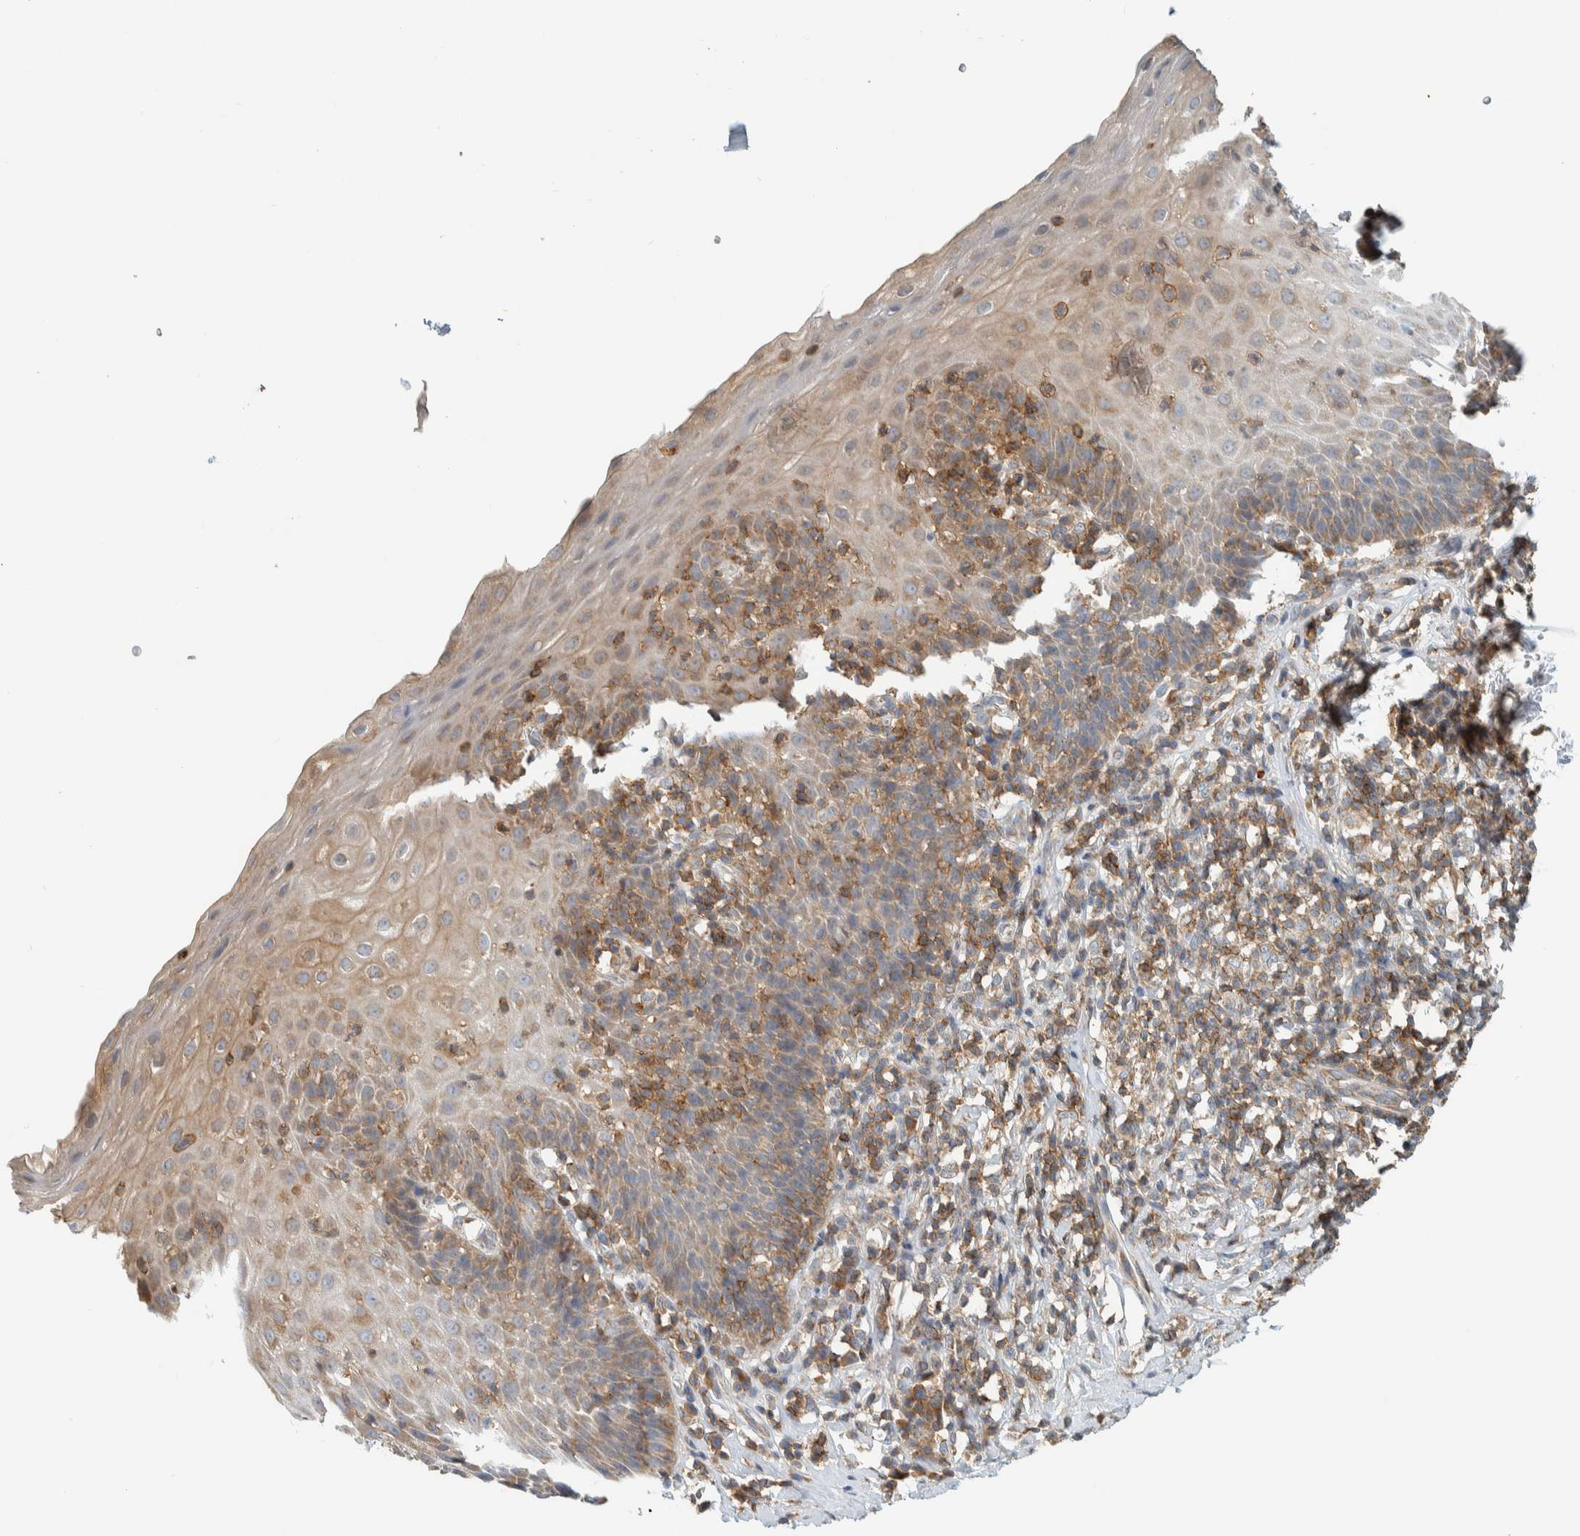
{"staining": {"intensity": "moderate", "quantity": "25%-75%", "location": "cytoplasmic/membranous"}, "tissue": "esophagus", "cell_type": "Squamous epithelial cells", "image_type": "normal", "snomed": [{"axis": "morphology", "description": "Normal tissue, NOS"}, {"axis": "topography", "description": "Esophagus"}], "caption": "Immunohistochemical staining of normal human esophagus reveals medium levels of moderate cytoplasmic/membranous expression in approximately 25%-75% of squamous epithelial cells.", "gene": "CCDC57", "patient": {"sex": "female", "age": 61}}